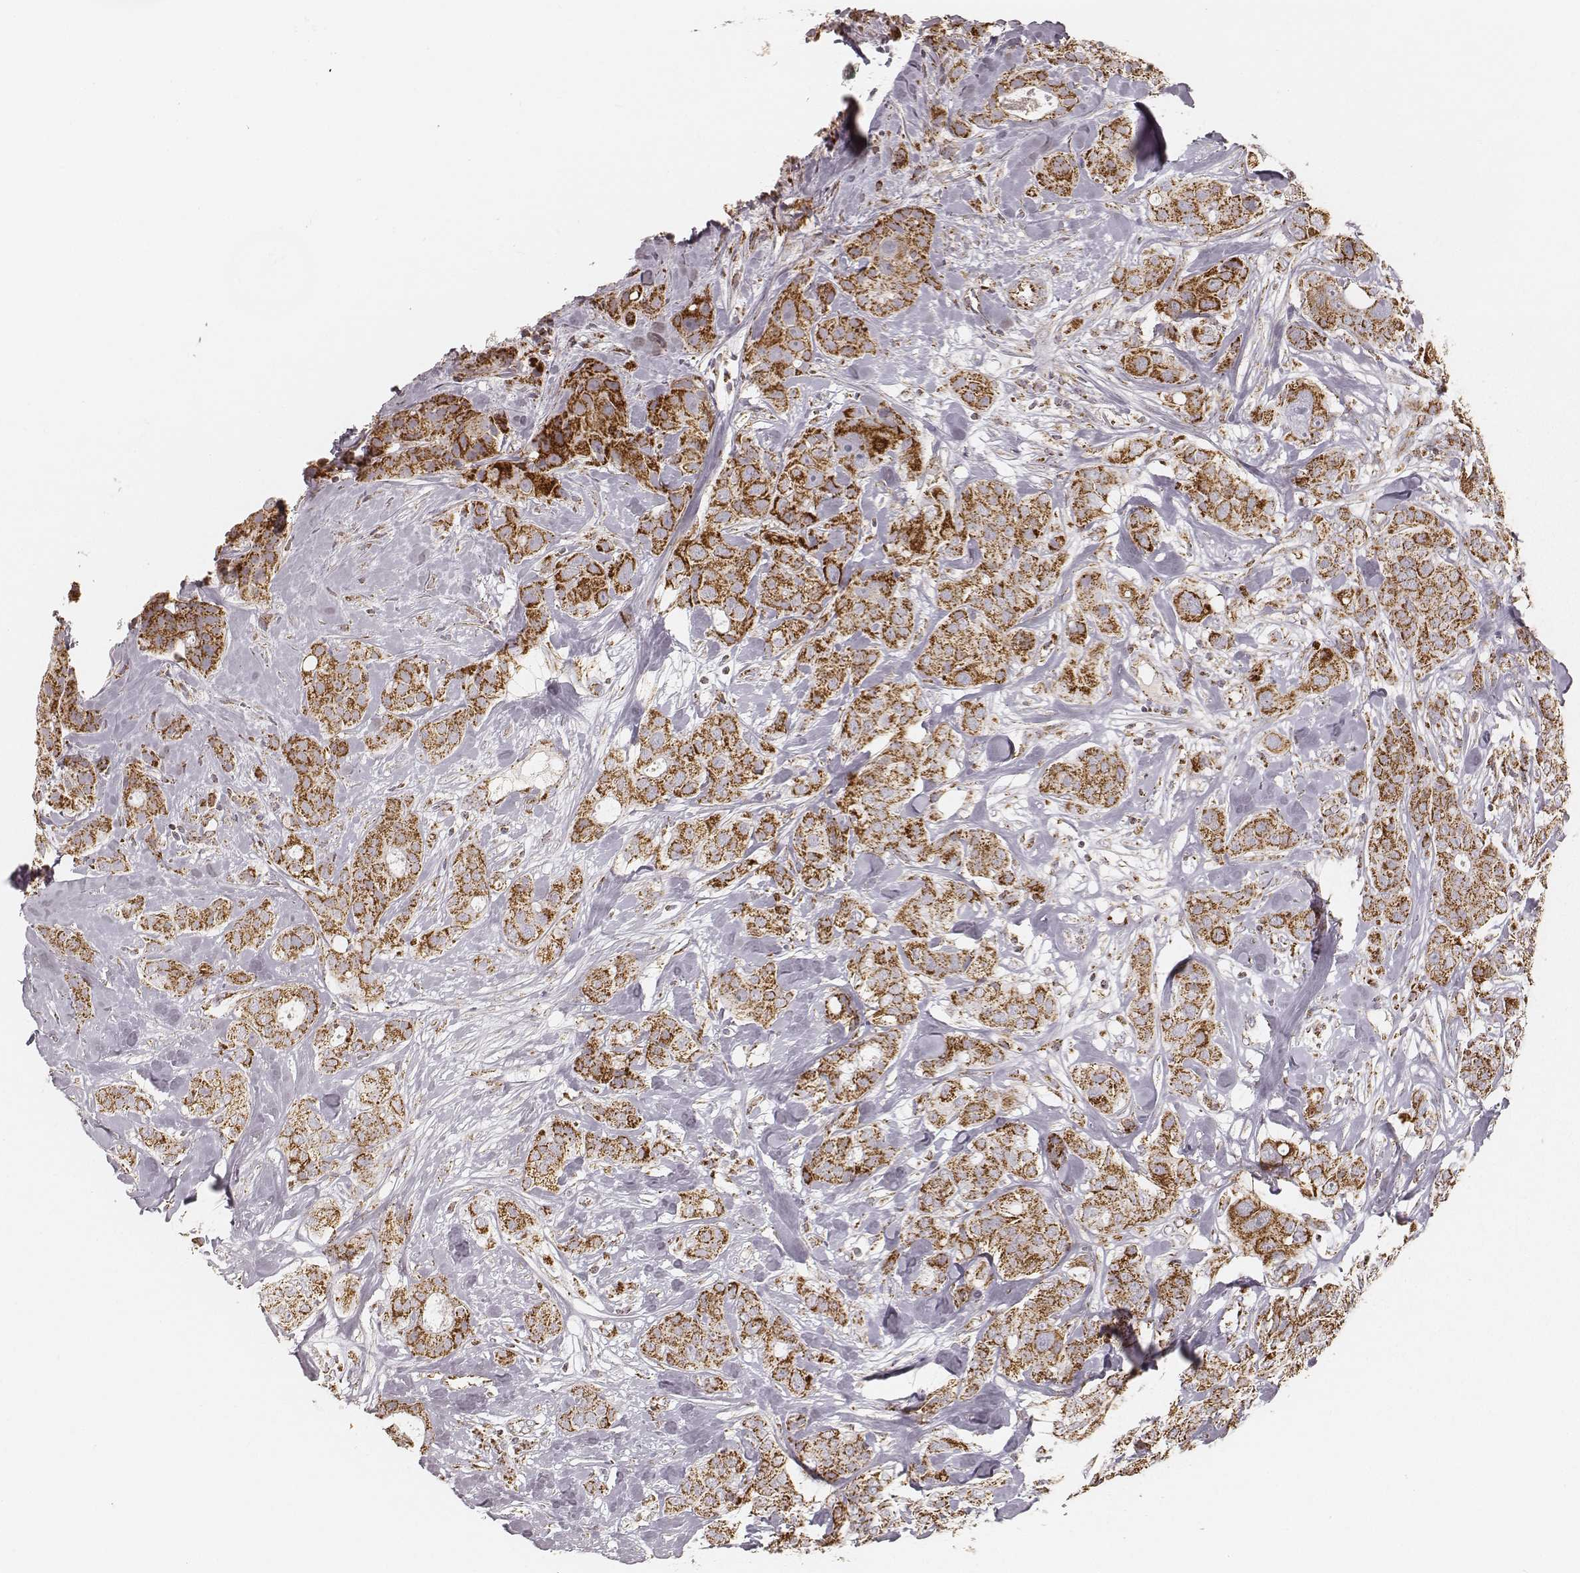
{"staining": {"intensity": "strong", "quantity": ">75%", "location": "cytoplasmic/membranous"}, "tissue": "breast cancer", "cell_type": "Tumor cells", "image_type": "cancer", "snomed": [{"axis": "morphology", "description": "Duct carcinoma"}, {"axis": "topography", "description": "Breast"}], "caption": "Protein analysis of breast invasive ductal carcinoma tissue shows strong cytoplasmic/membranous positivity in approximately >75% of tumor cells.", "gene": "CS", "patient": {"sex": "female", "age": 43}}